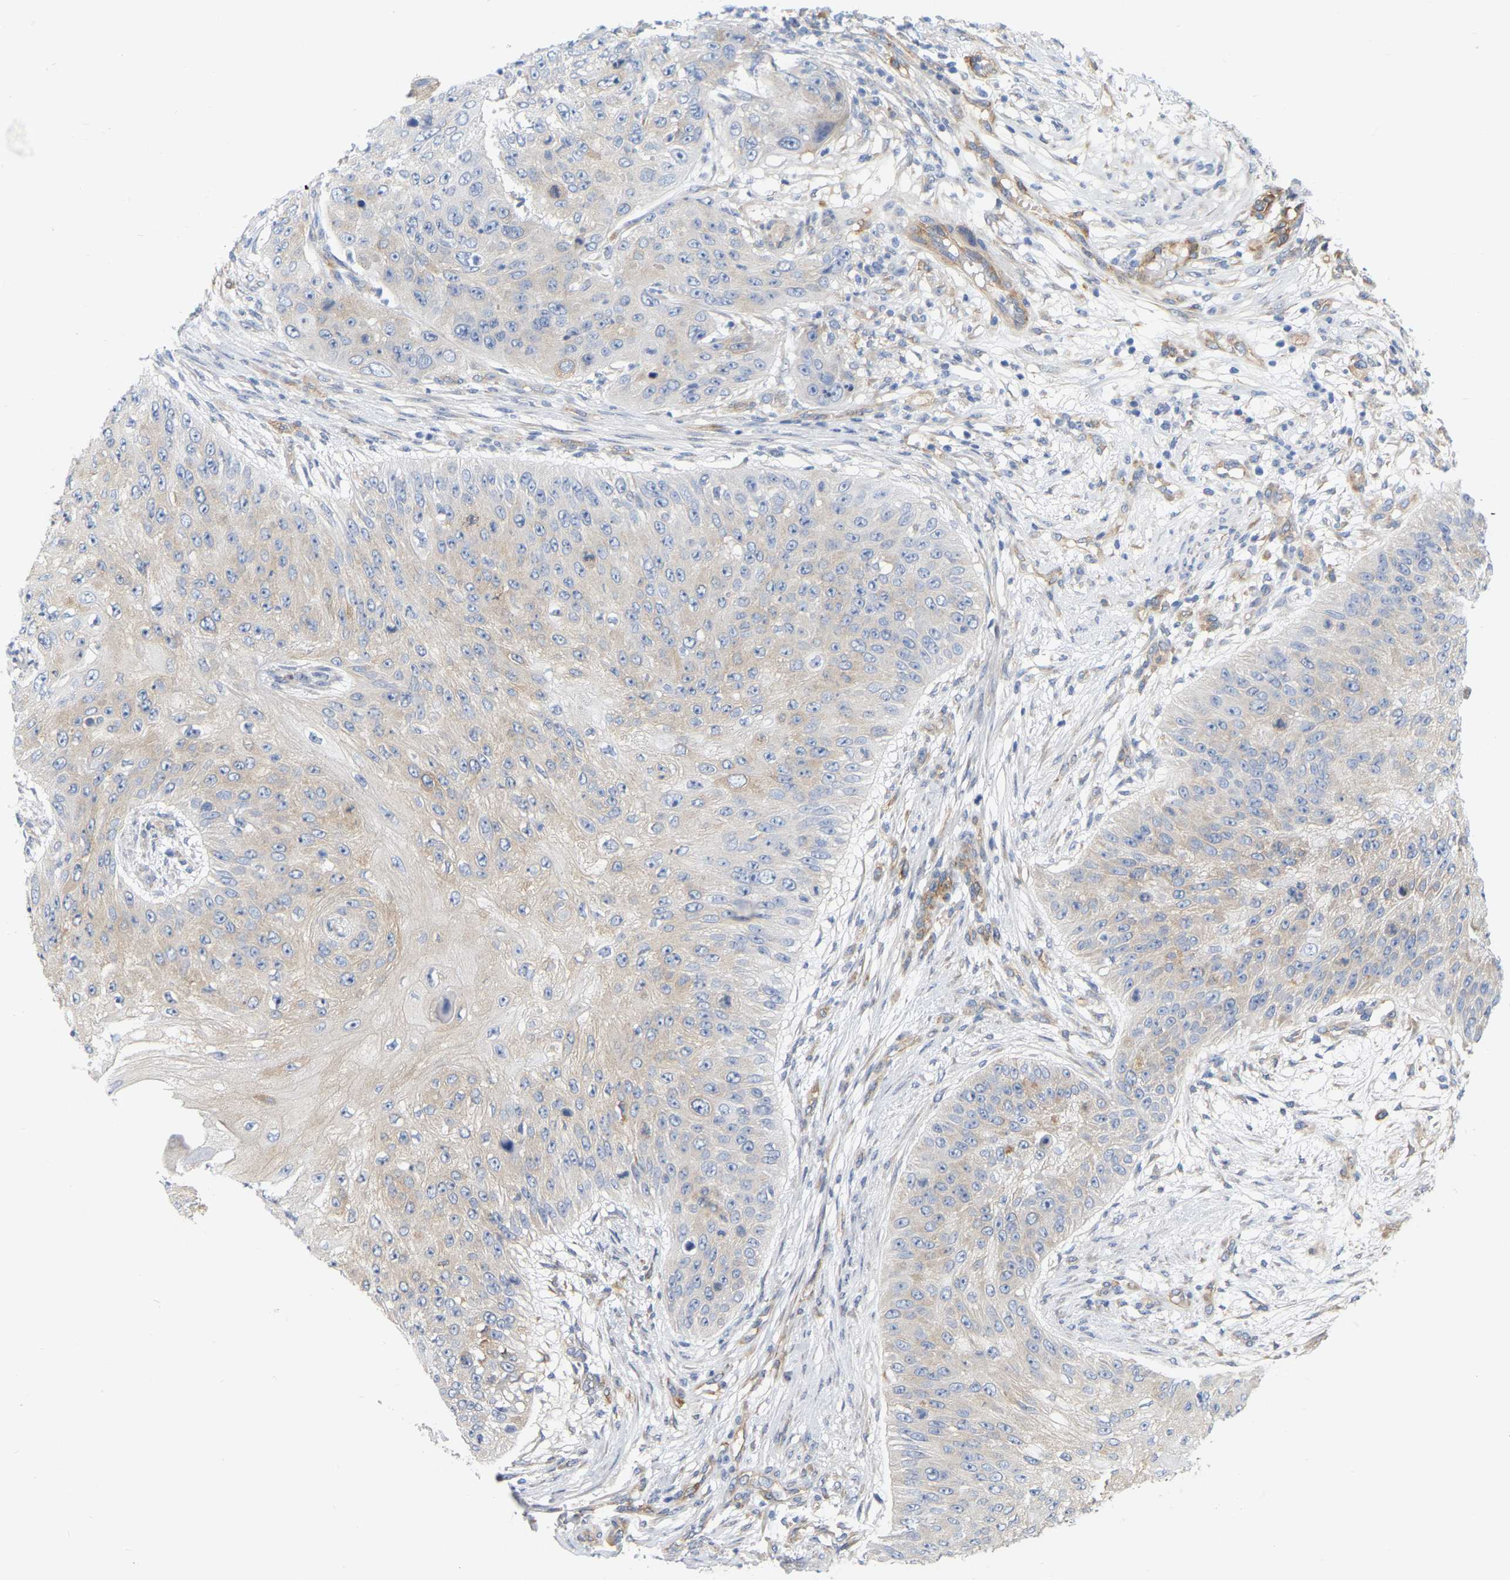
{"staining": {"intensity": "weak", "quantity": "<25%", "location": "cytoplasmic/membranous"}, "tissue": "skin cancer", "cell_type": "Tumor cells", "image_type": "cancer", "snomed": [{"axis": "morphology", "description": "Squamous cell carcinoma, NOS"}, {"axis": "topography", "description": "Skin"}], "caption": "Immunohistochemical staining of human skin cancer (squamous cell carcinoma) shows no significant expression in tumor cells.", "gene": "RAPH1", "patient": {"sex": "female", "age": 80}}